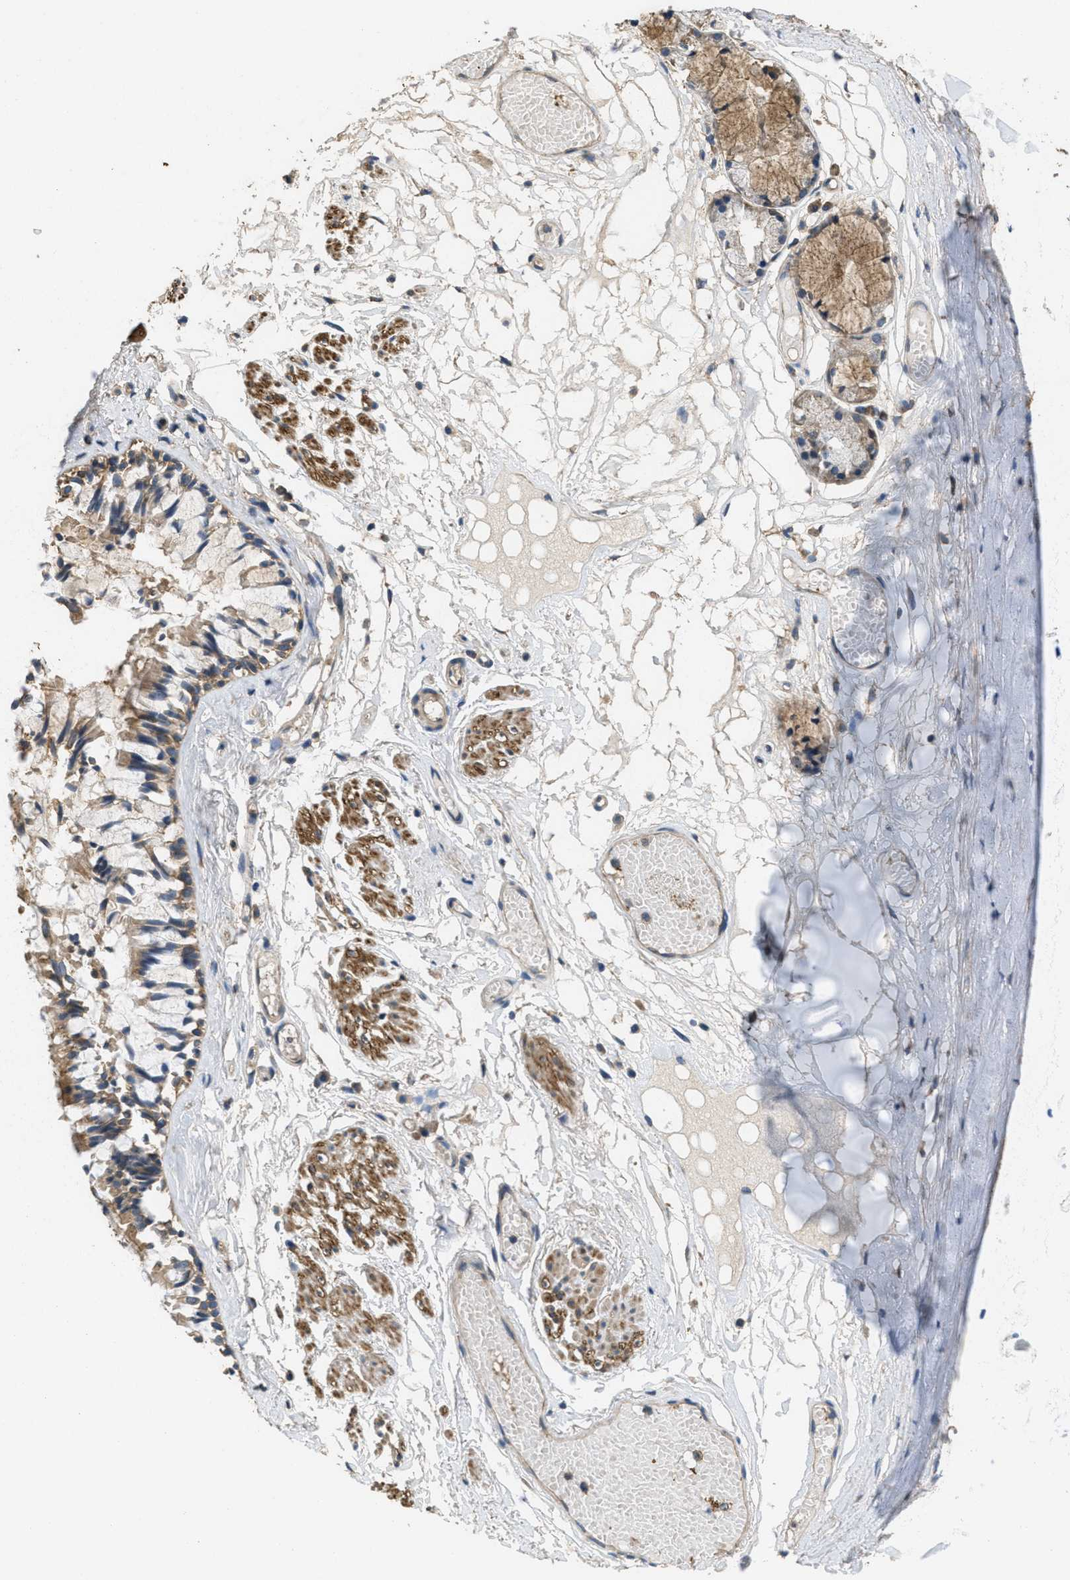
{"staining": {"intensity": "moderate", "quantity": ">75%", "location": "cytoplasmic/membranous"}, "tissue": "bronchus", "cell_type": "Respiratory epithelial cells", "image_type": "normal", "snomed": [{"axis": "morphology", "description": "Normal tissue, NOS"}, {"axis": "morphology", "description": "Inflammation, NOS"}, {"axis": "topography", "description": "Cartilage tissue"}, {"axis": "topography", "description": "Lung"}], "caption": "Bronchus stained with immunohistochemistry demonstrates moderate cytoplasmic/membranous positivity in about >75% of respiratory epithelial cells. The staining was performed using DAB to visualize the protein expression in brown, while the nuclei were stained in blue with hematoxylin (Magnification: 20x).", "gene": "THBS2", "patient": {"sex": "male", "age": 71}}